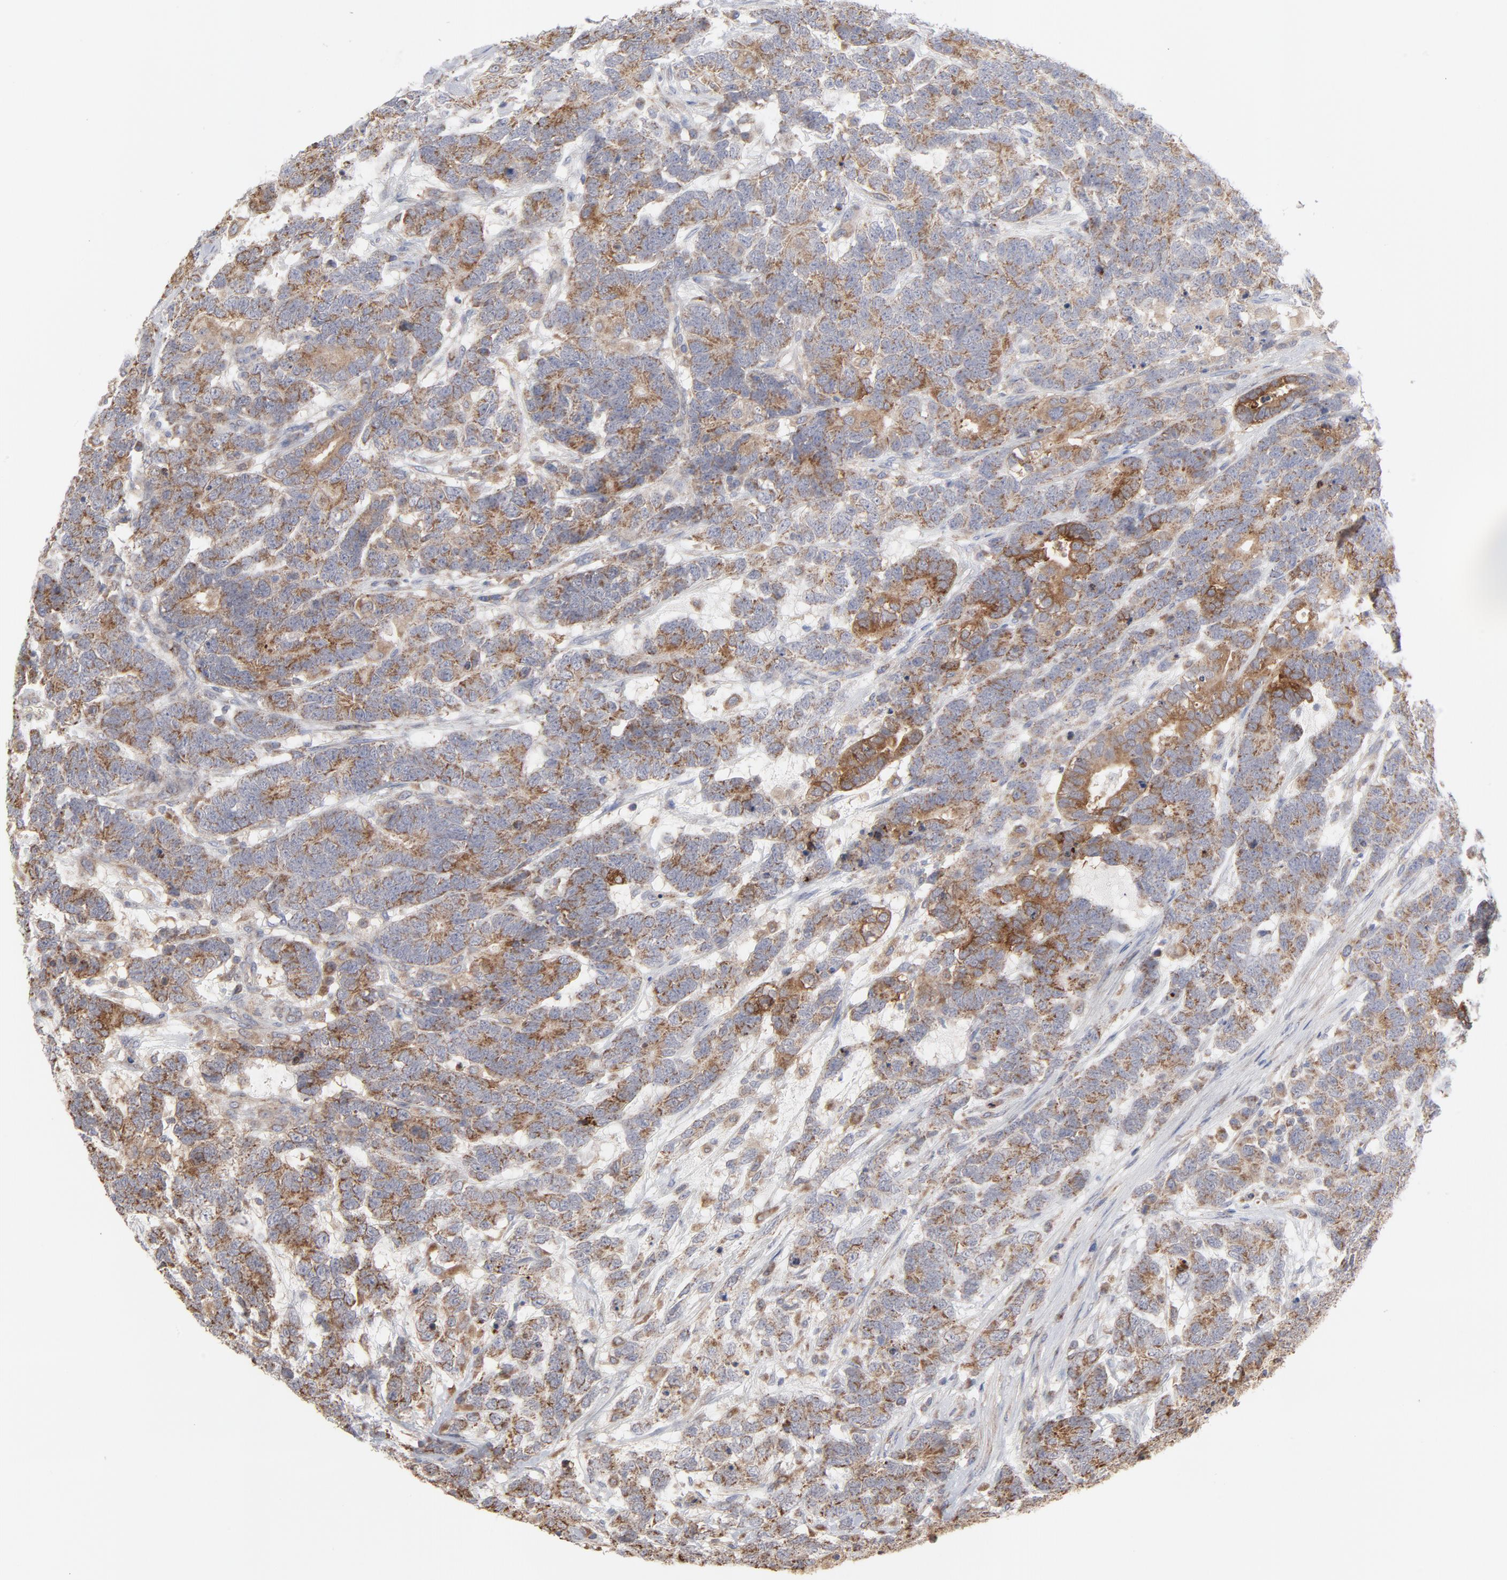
{"staining": {"intensity": "moderate", "quantity": ">75%", "location": "cytoplasmic/membranous"}, "tissue": "testis cancer", "cell_type": "Tumor cells", "image_type": "cancer", "snomed": [{"axis": "morphology", "description": "Carcinoma, Embryonal, NOS"}, {"axis": "topography", "description": "Testis"}], "caption": "DAB (3,3'-diaminobenzidine) immunohistochemical staining of testis embryonal carcinoma exhibits moderate cytoplasmic/membranous protein expression in about >75% of tumor cells. The staining was performed using DAB, with brown indicating positive protein expression. Nuclei are stained blue with hematoxylin.", "gene": "PPFIBP2", "patient": {"sex": "male", "age": 26}}